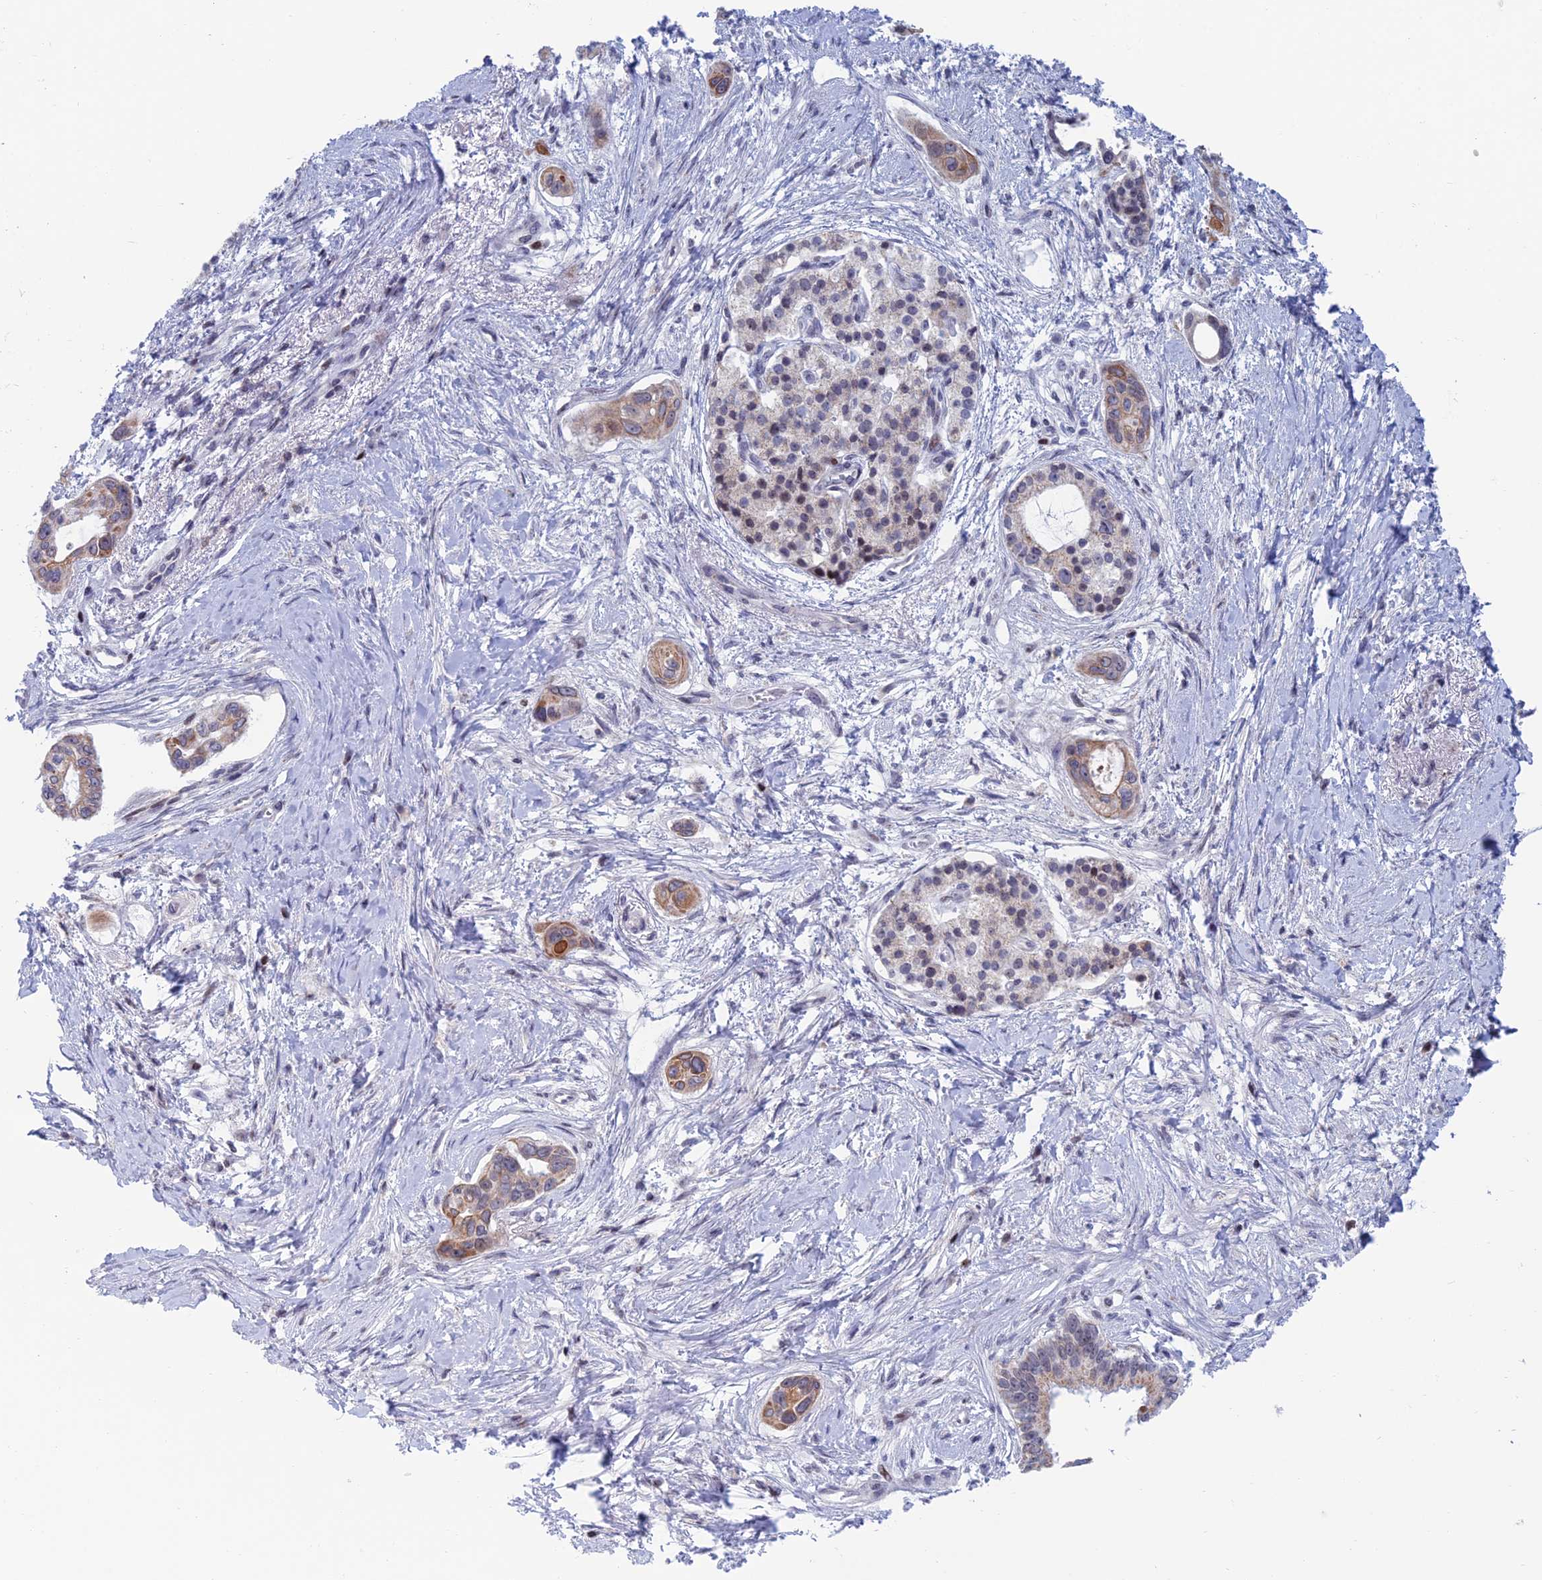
{"staining": {"intensity": "moderate", "quantity": "25%-75%", "location": "cytoplasmic/membranous"}, "tissue": "pancreatic cancer", "cell_type": "Tumor cells", "image_type": "cancer", "snomed": [{"axis": "morphology", "description": "Adenocarcinoma, NOS"}, {"axis": "topography", "description": "Pancreas"}], "caption": "Human adenocarcinoma (pancreatic) stained with a protein marker exhibits moderate staining in tumor cells.", "gene": "AFF3", "patient": {"sex": "male", "age": 72}}